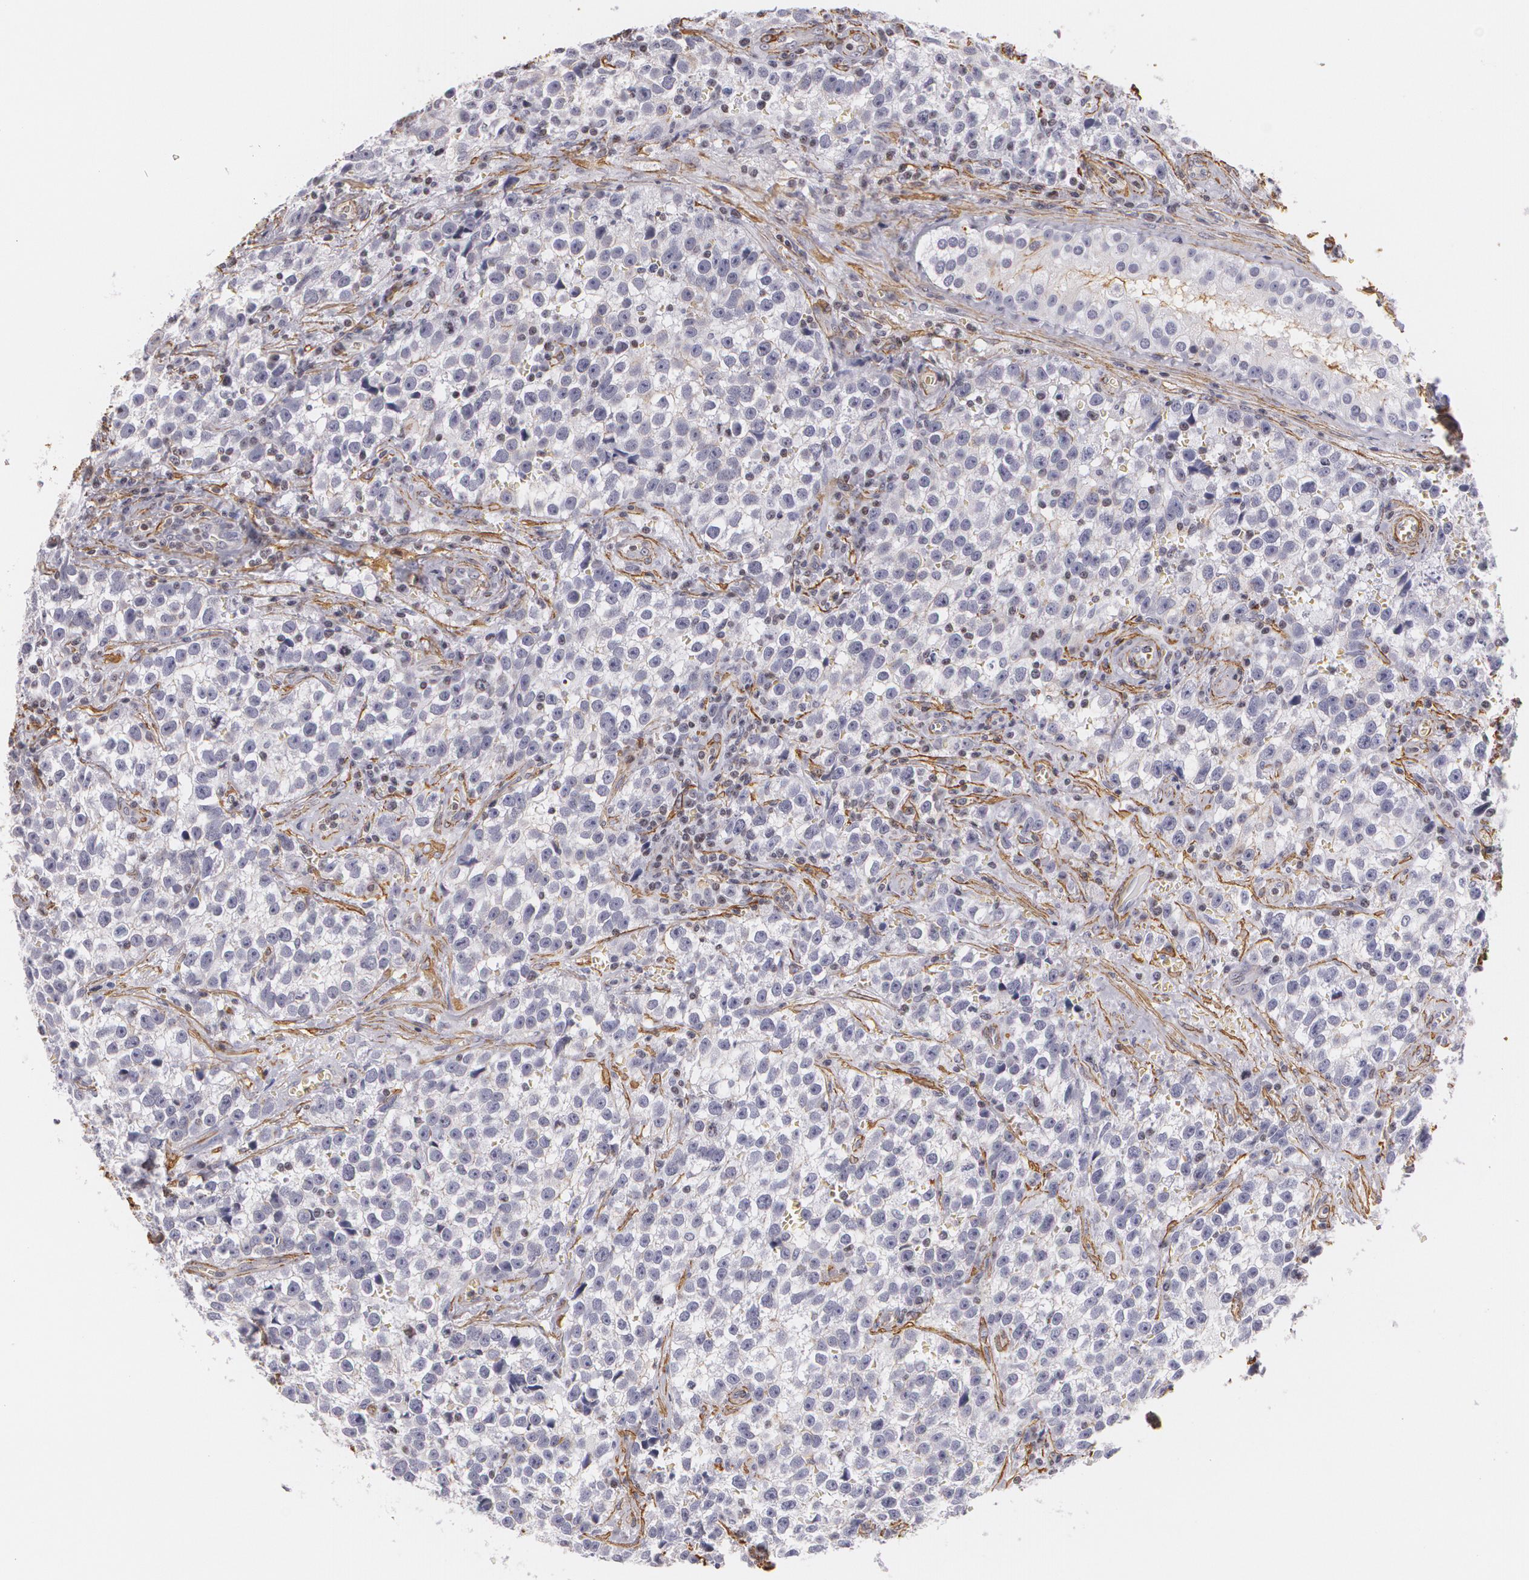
{"staining": {"intensity": "negative", "quantity": "none", "location": "none"}, "tissue": "testis cancer", "cell_type": "Tumor cells", "image_type": "cancer", "snomed": [{"axis": "morphology", "description": "Seminoma, NOS"}, {"axis": "topography", "description": "Testis"}], "caption": "Testis cancer was stained to show a protein in brown. There is no significant staining in tumor cells. (DAB (3,3'-diaminobenzidine) immunohistochemistry (IHC), high magnification).", "gene": "VAMP1", "patient": {"sex": "male", "age": 38}}